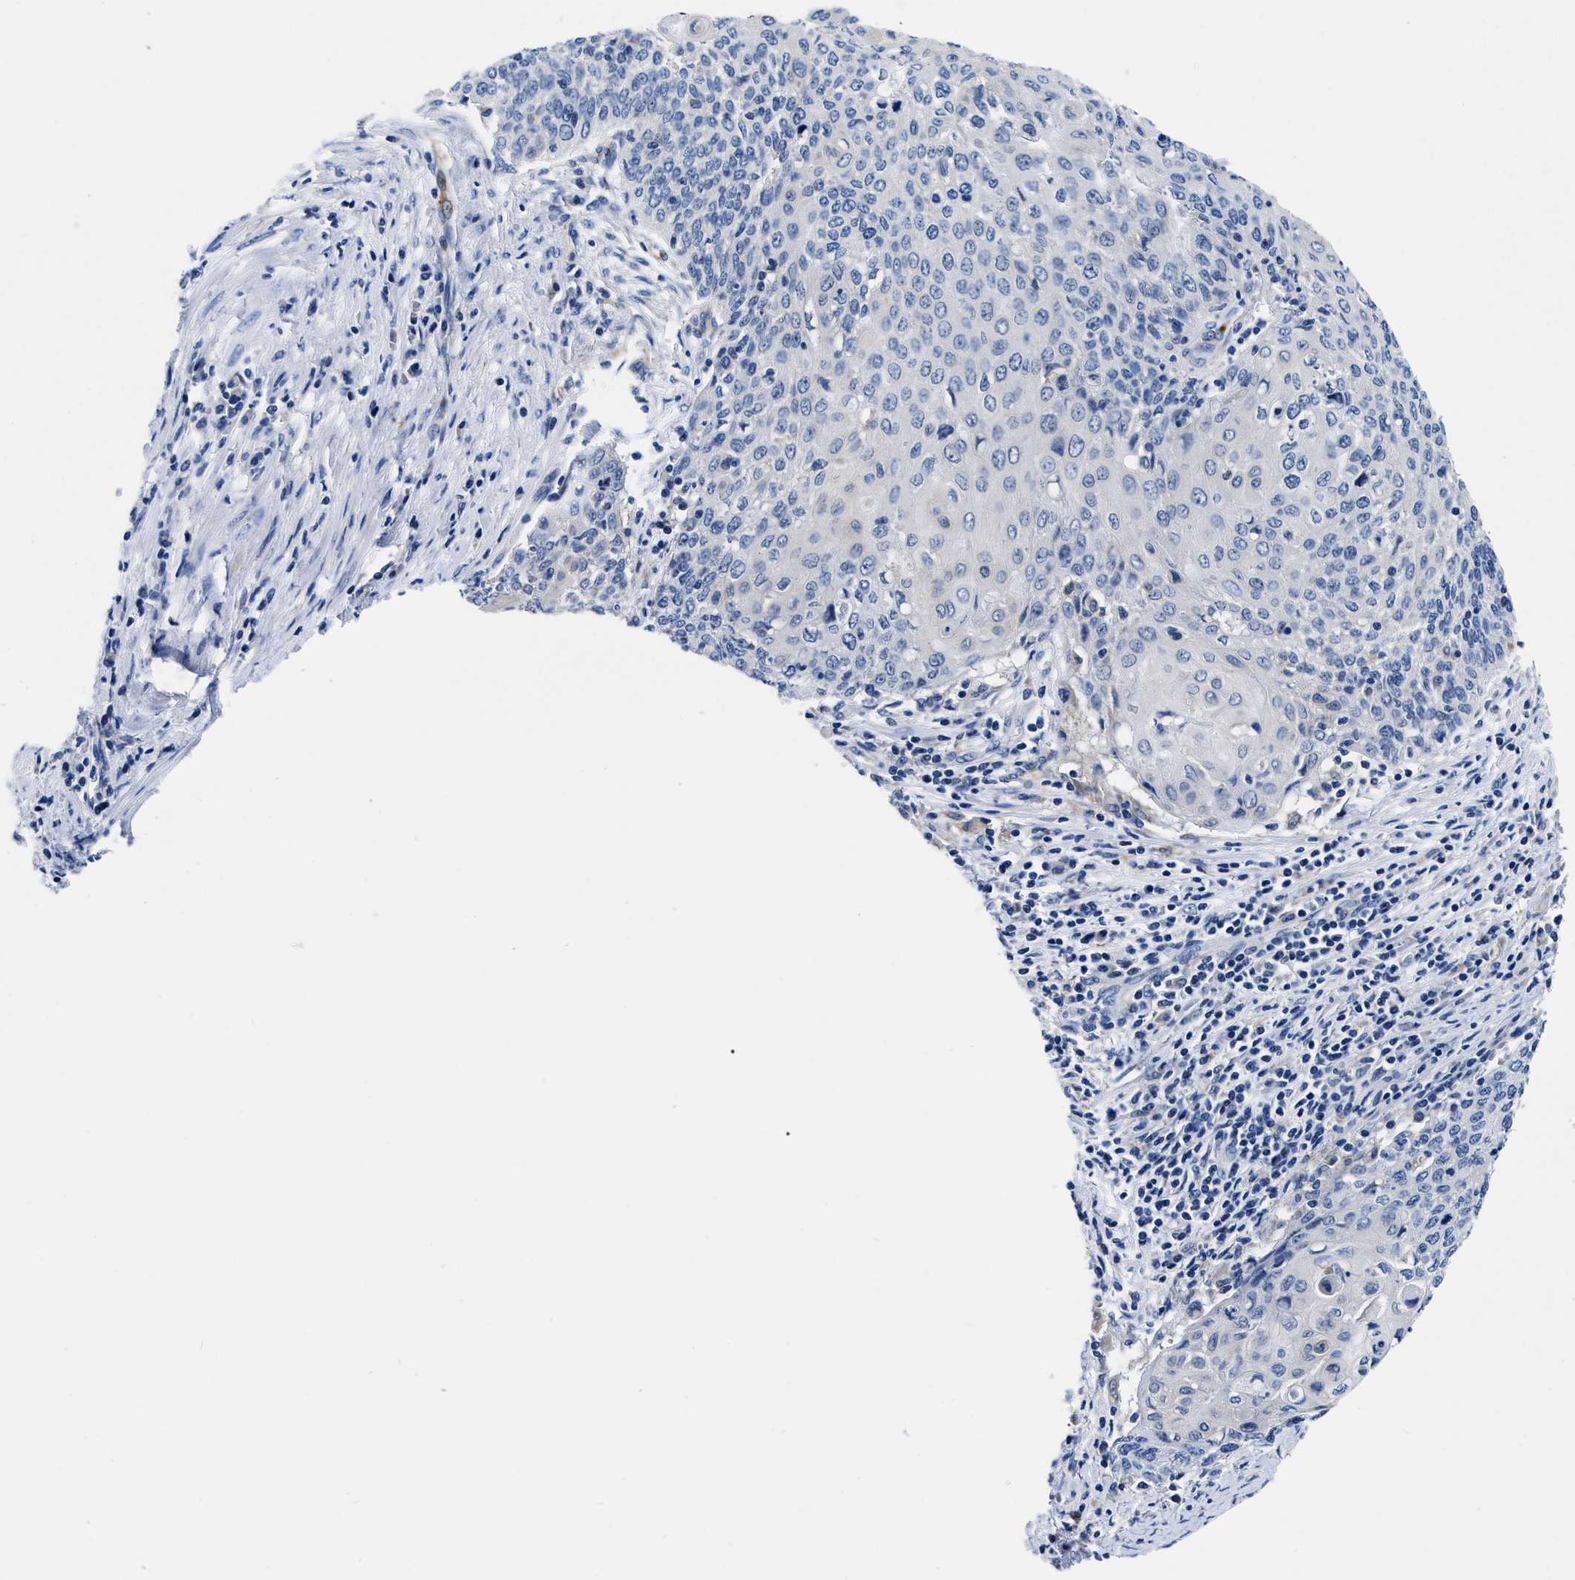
{"staining": {"intensity": "negative", "quantity": "none", "location": "none"}, "tissue": "cervical cancer", "cell_type": "Tumor cells", "image_type": "cancer", "snomed": [{"axis": "morphology", "description": "Squamous cell carcinoma, NOS"}, {"axis": "topography", "description": "Cervix"}], "caption": "The micrograph reveals no staining of tumor cells in cervical cancer (squamous cell carcinoma).", "gene": "SLC35F1", "patient": {"sex": "female", "age": 39}}